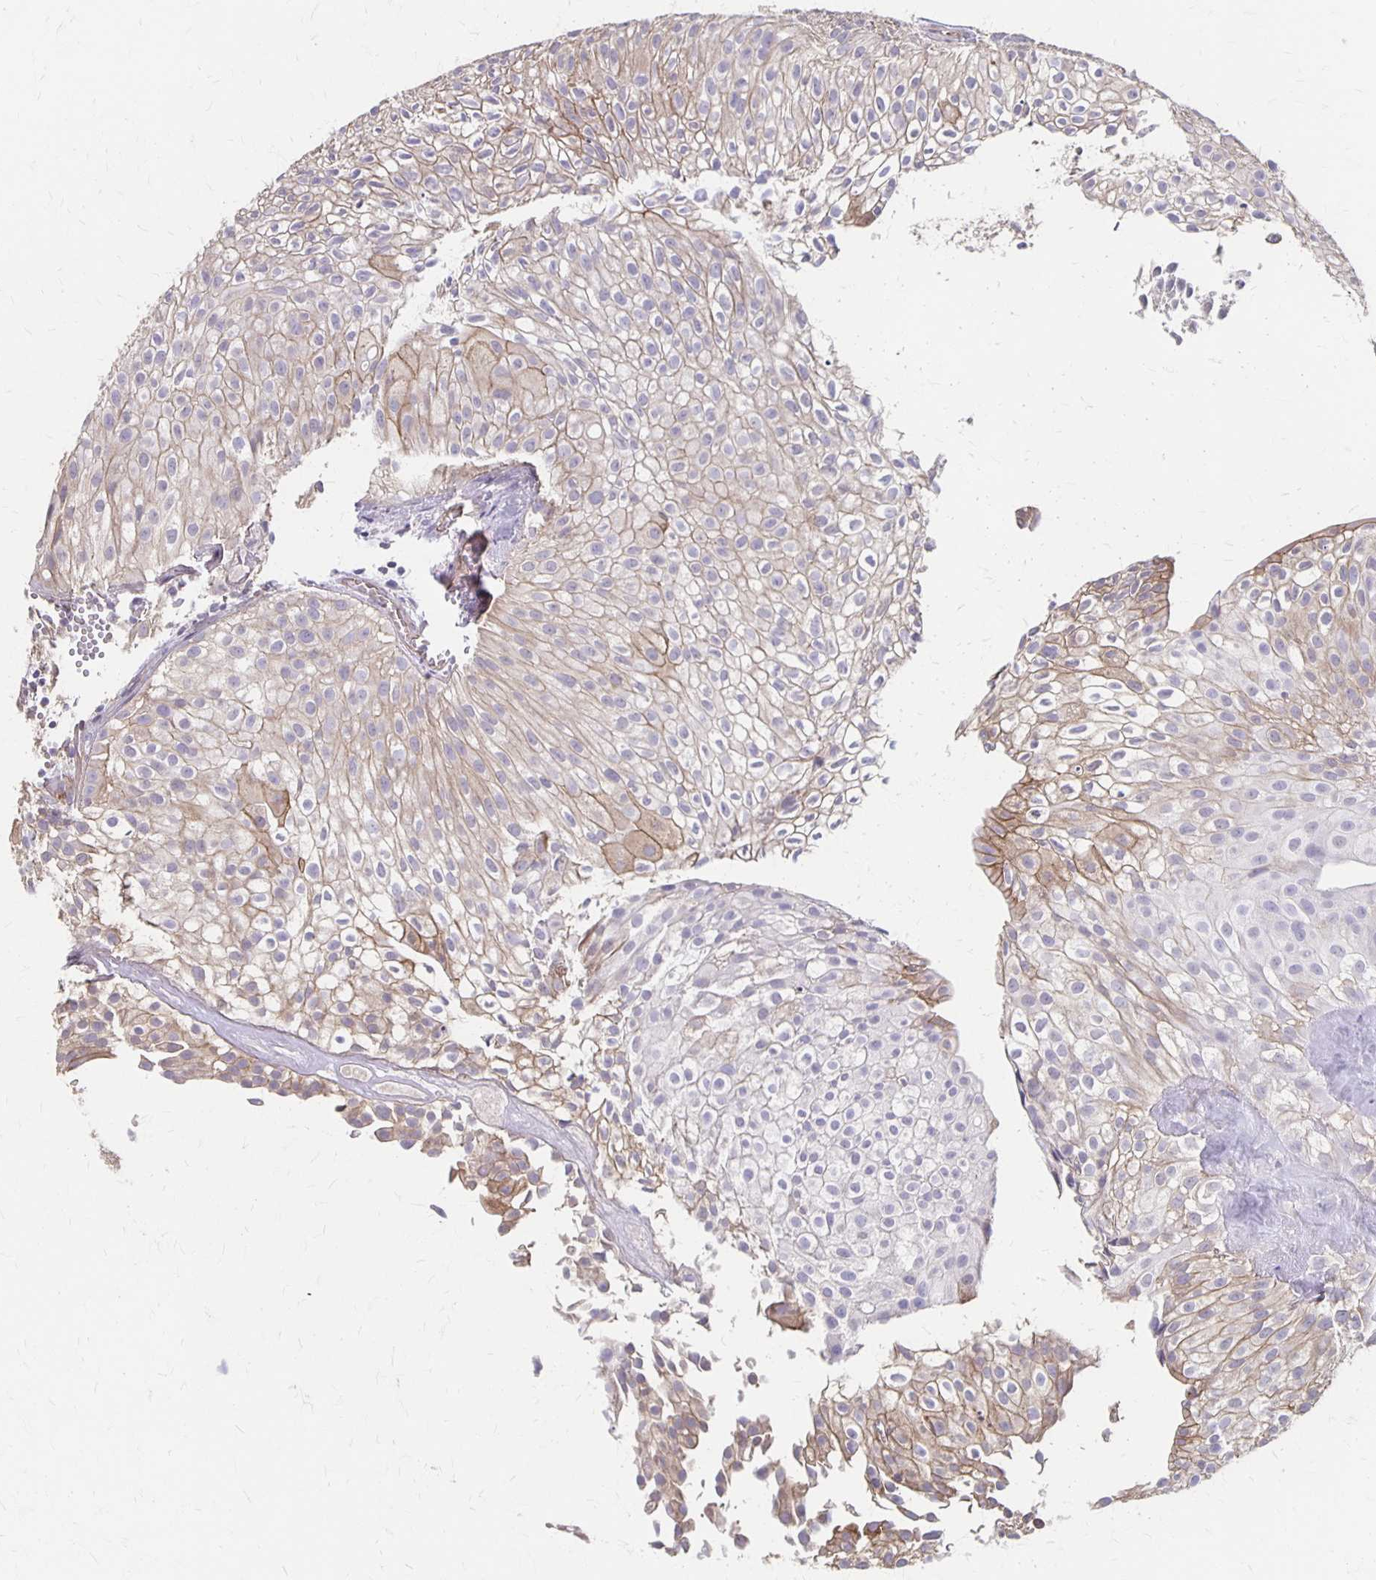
{"staining": {"intensity": "weak", "quantity": "25%-75%", "location": "cytoplasmic/membranous"}, "tissue": "urothelial cancer", "cell_type": "Tumor cells", "image_type": "cancer", "snomed": [{"axis": "morphology", "description": "Urothelial carcinoma, Low grade"}, {"axis": "topography", "description": "Urinary bladder"}], "caption": "Immunohistochemical staining of human low-grade urothelial carcinoma shows low levels of weak cytoplasmic/membranous positivity in about 25%-75% of tumor cells.", "gene": "PPP1R3E", "patient": {"sex": "male", "age": 70}}